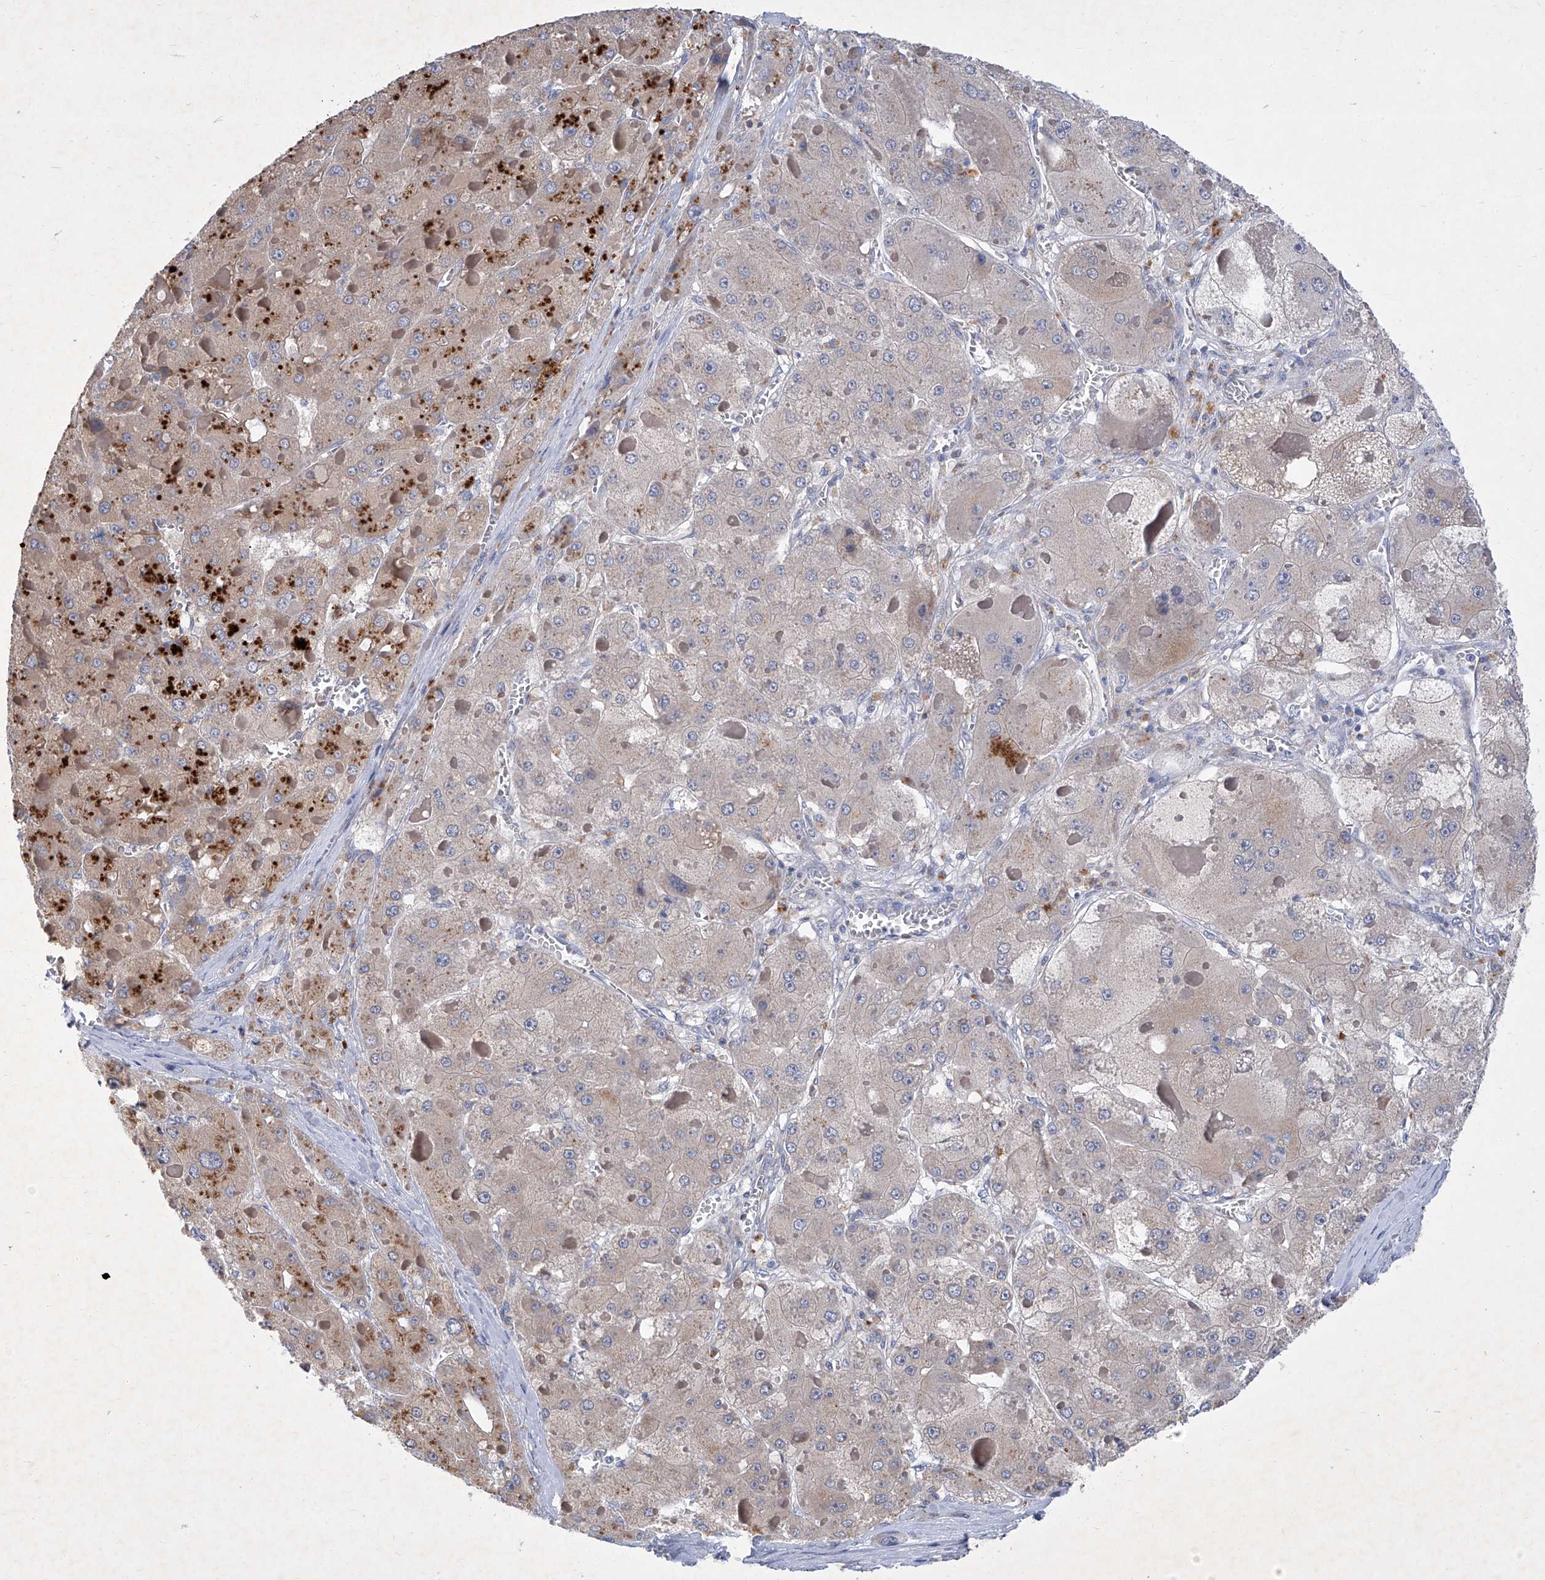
{"staining": {"intensity": "weak", "quantity": "25%-75%", "location": "cytoplasmic/membranous"}, "tissue": "liver cancer", "cell_type": "Tumor cells", "image_type": "cancer", "snomed": [{"axis": "morphology", "description": "Carcinoma, Hepatocellular, NOS"}, {"axis": "topography", "description": "Liver"}], "caption": "Immunohistochemical staining of liver cancer (hepatocellular carcinoma) exhibits weak cytoplasmic/membranous protein staining in approximately 25%-75% of tumor cells. Nuclei are stained in blue.", "gene": "SBK2", "patient": {"sex": "female", "age": 73}}